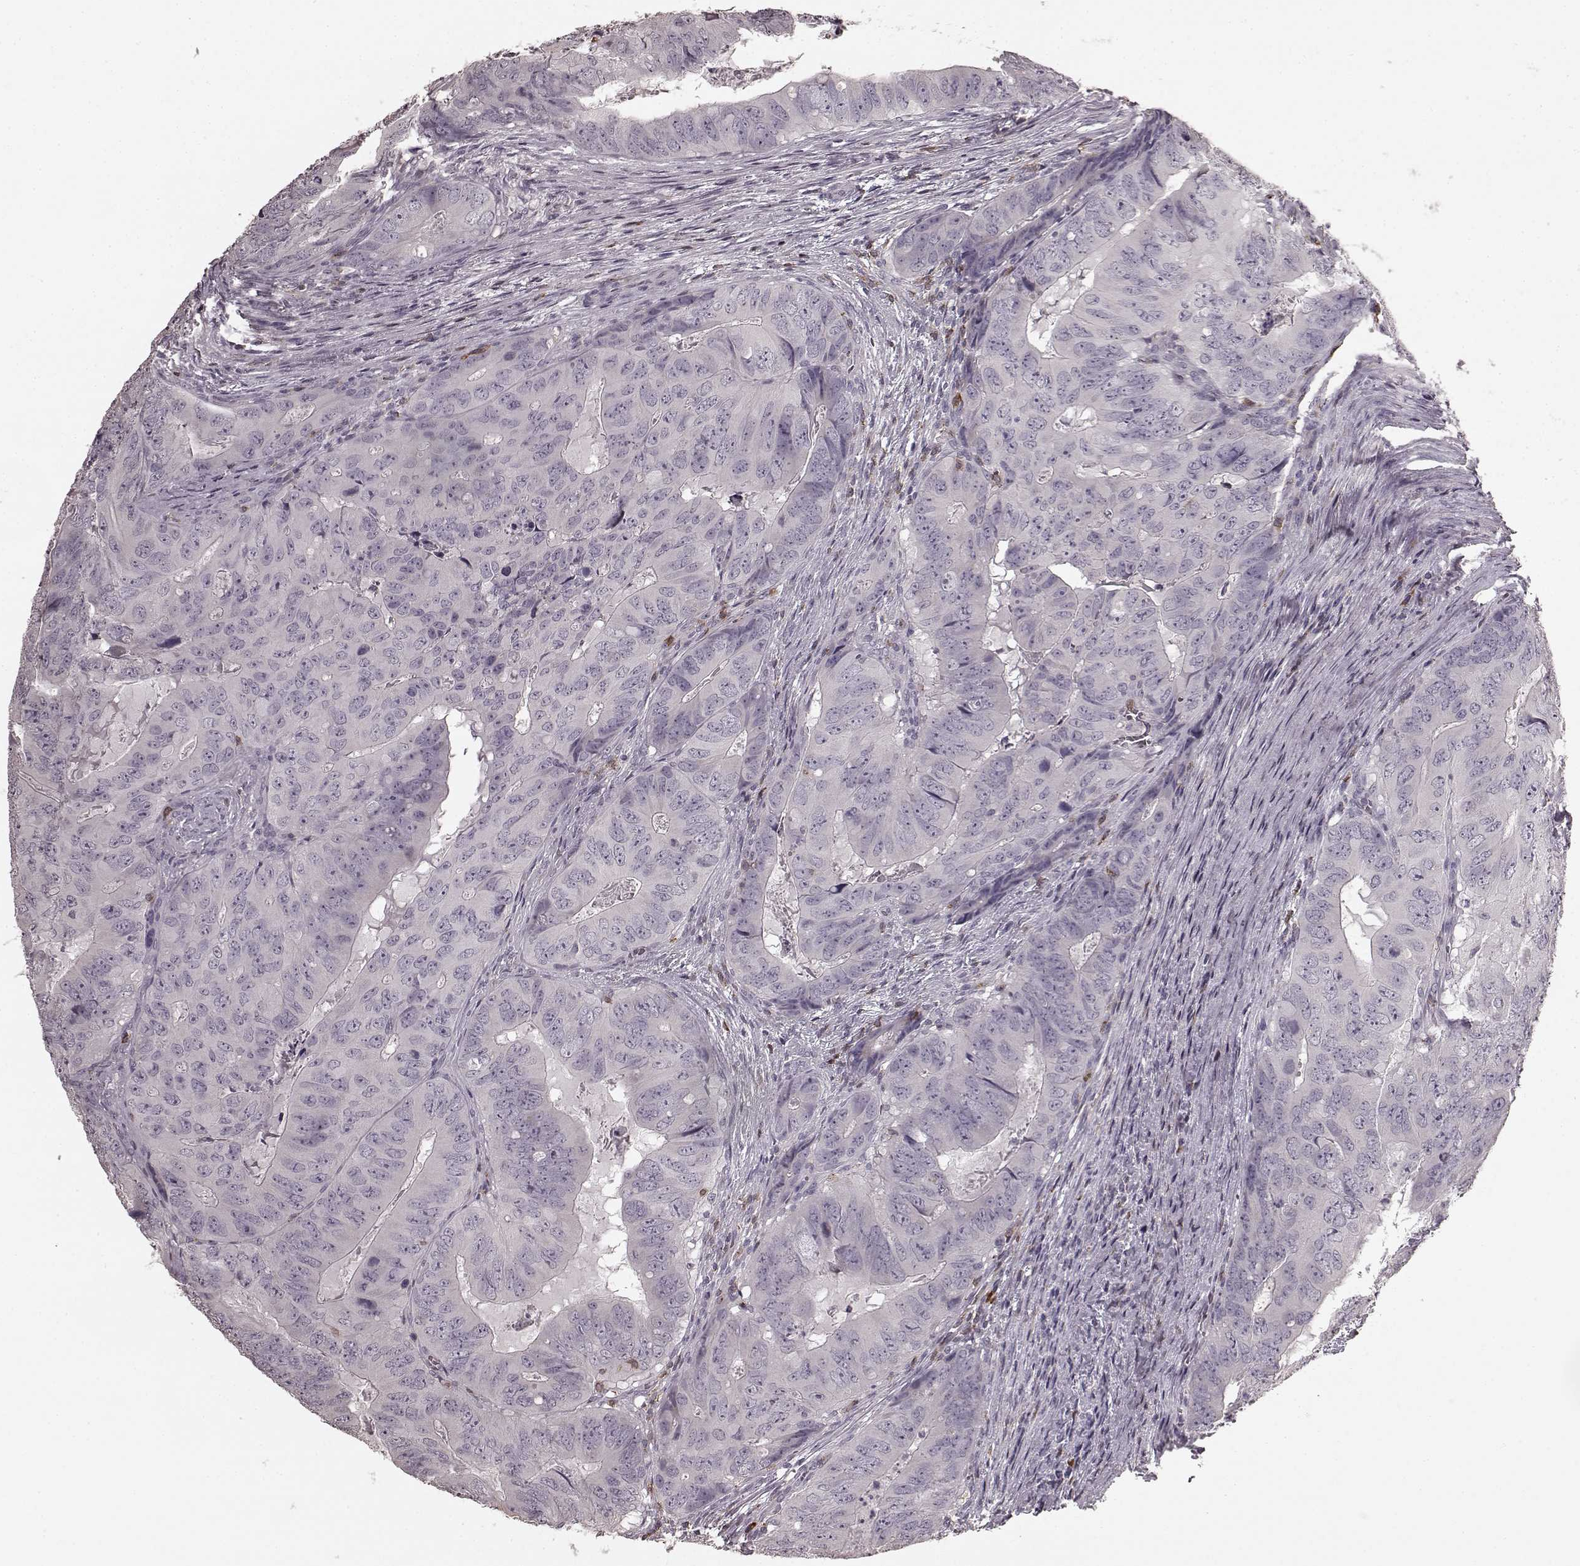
{"staining": {"intensity": "negative", "quantity": "none", "location": "none"}, "tissue": "colorectal cancer", "cell_type": "Tumor cells", "image_type": "cancer", "snomed": [{"axis": "morphology", "description": "Adenocarcinoma, NOS"}, {"axis": "topography", "description": "Colon"}], "caption": "A high-resolution micrograph shows immunohistochemistry staining of colorectal cancer, which exhibits no significant staining in tumor cells.", "gene": "CD28", "patient": {"sex": "male", "age": 79}}